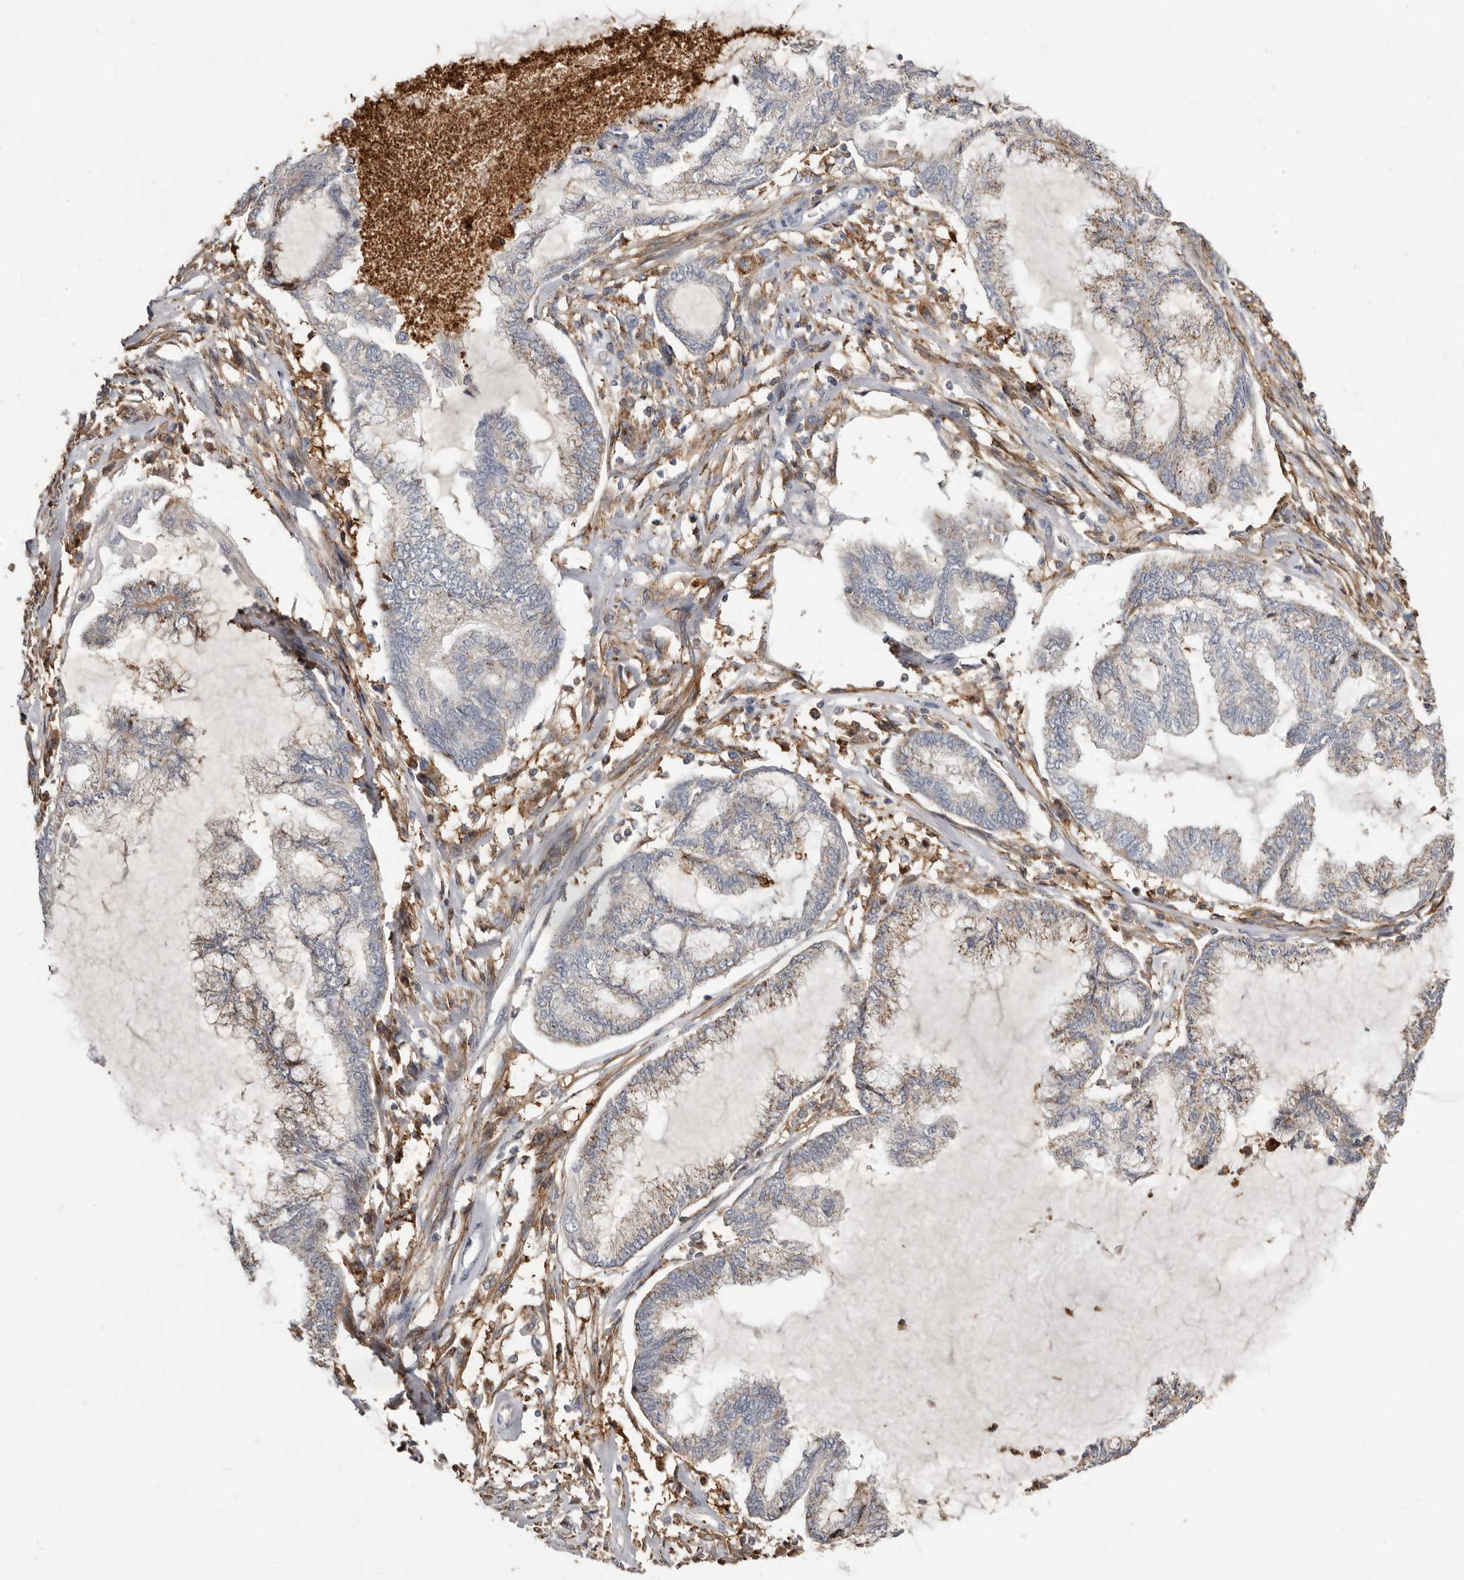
{"staining": {"intensity": "moderate", "quantity": "25%-75%", "location": "cytoplasmic/membranous"}, "tissue": "endometrial cancer", "cell_type": "Tumor cells", "image_type": "cancer", "snomed": [{"axis": "morphology", "description": "Adenocarcinoma, NOS"}, {"axis": "topography", "description": "Endometrium"}], "caption": "High-power microscopy captured an immunohistochemistry (IHC) photomicrograph of endometrial cancer (adenocarcinoma), revealing moderate cytoplasmic/membranous staining in approximately 25%-75% of tumor cells.", "gene": "KIF26B", "patient": {"sex": "female", "age": 86}}